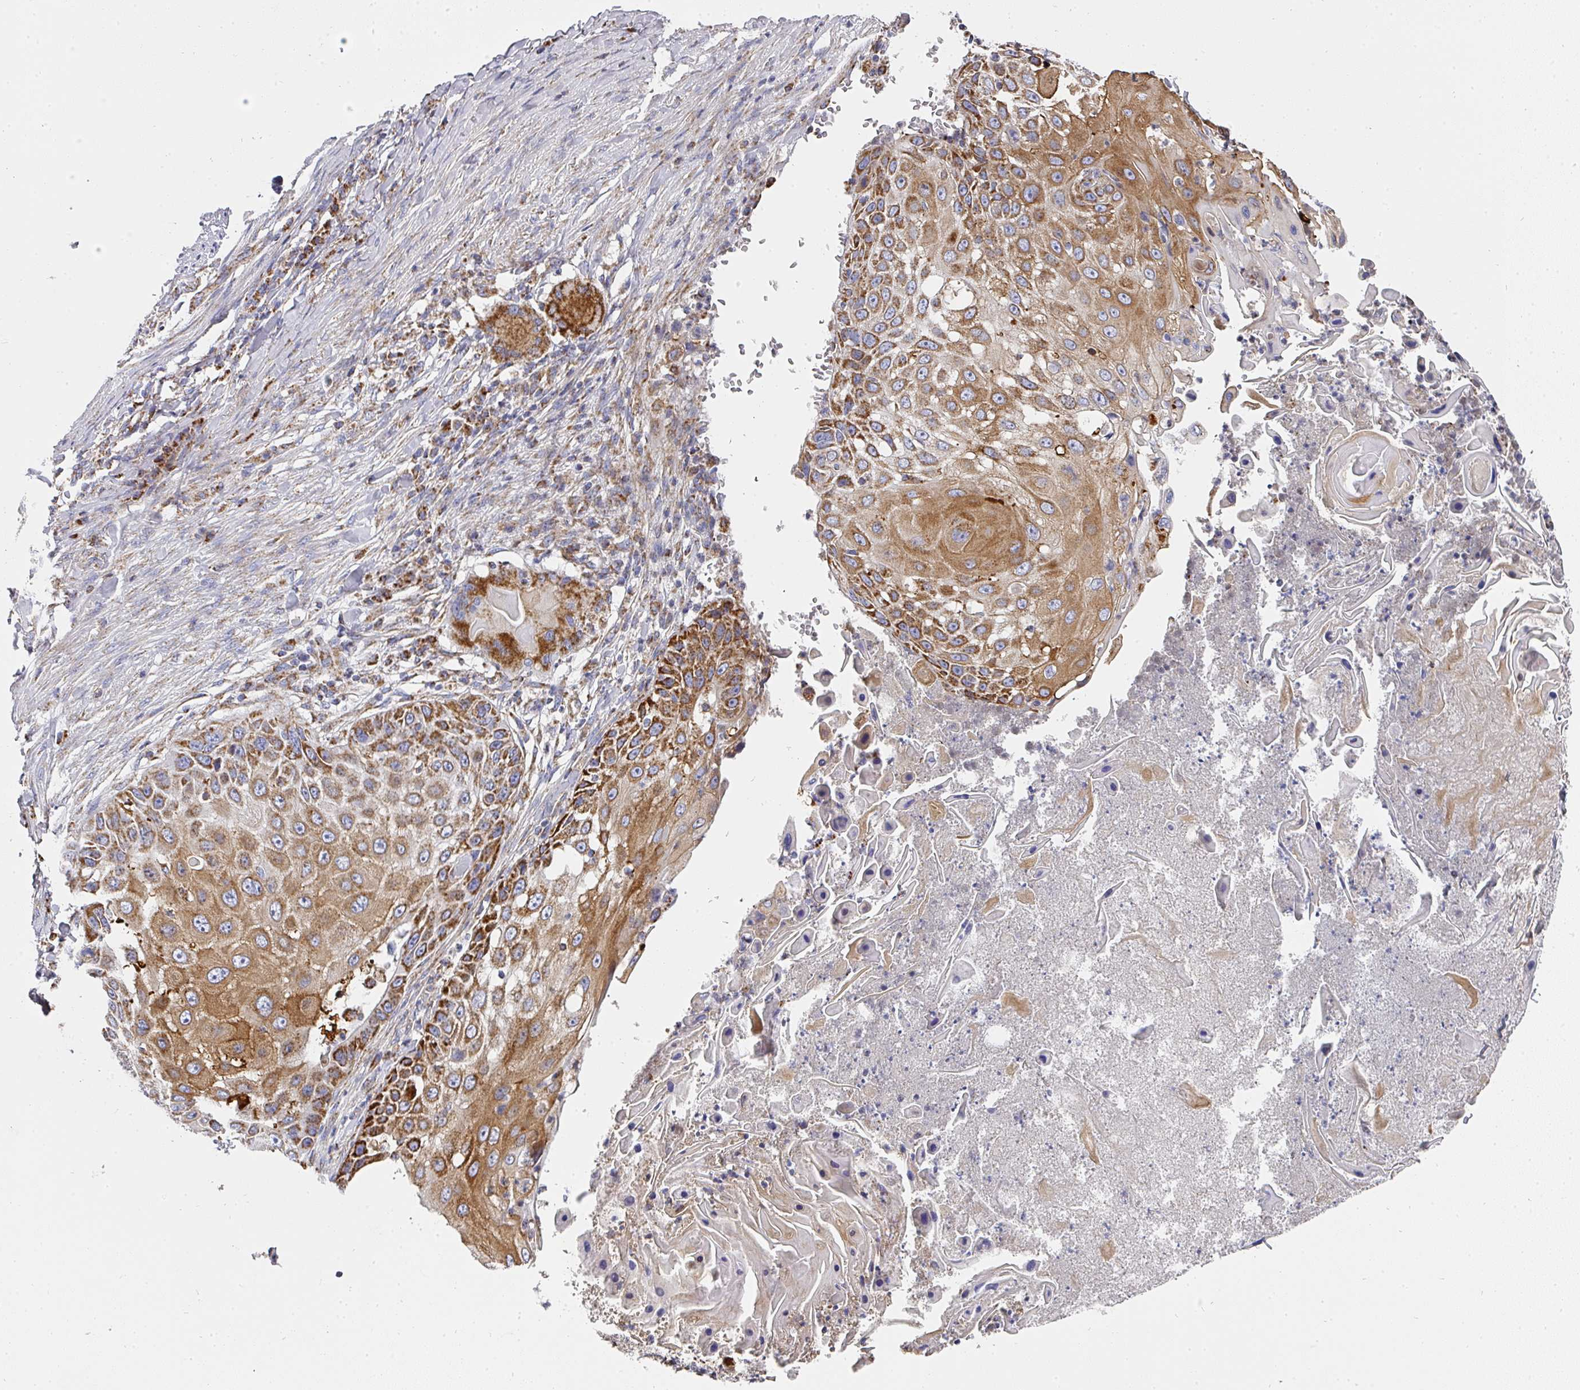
{"staining": {"intensity": "strong", "quantity": "25%-75%", "location": "cytoplasmic/membranous"}, "tissue": "skin cancer", "cell_type": "Tumor cells", "image_type": "cancer", "snomed": [{"axis": "morphology", "description": "Squamous cell carcinoma, NOS"}, {"axis": "topography", "description": "Skin"}], "caption": "Skin cancer (squamous cell carcinoma) stained for a protein exhibits strong cytoplasmic/membranous positivity in tumor cells.", "gene": "UQCRFS1", "patient": {"sex": "female", "age": 44}}